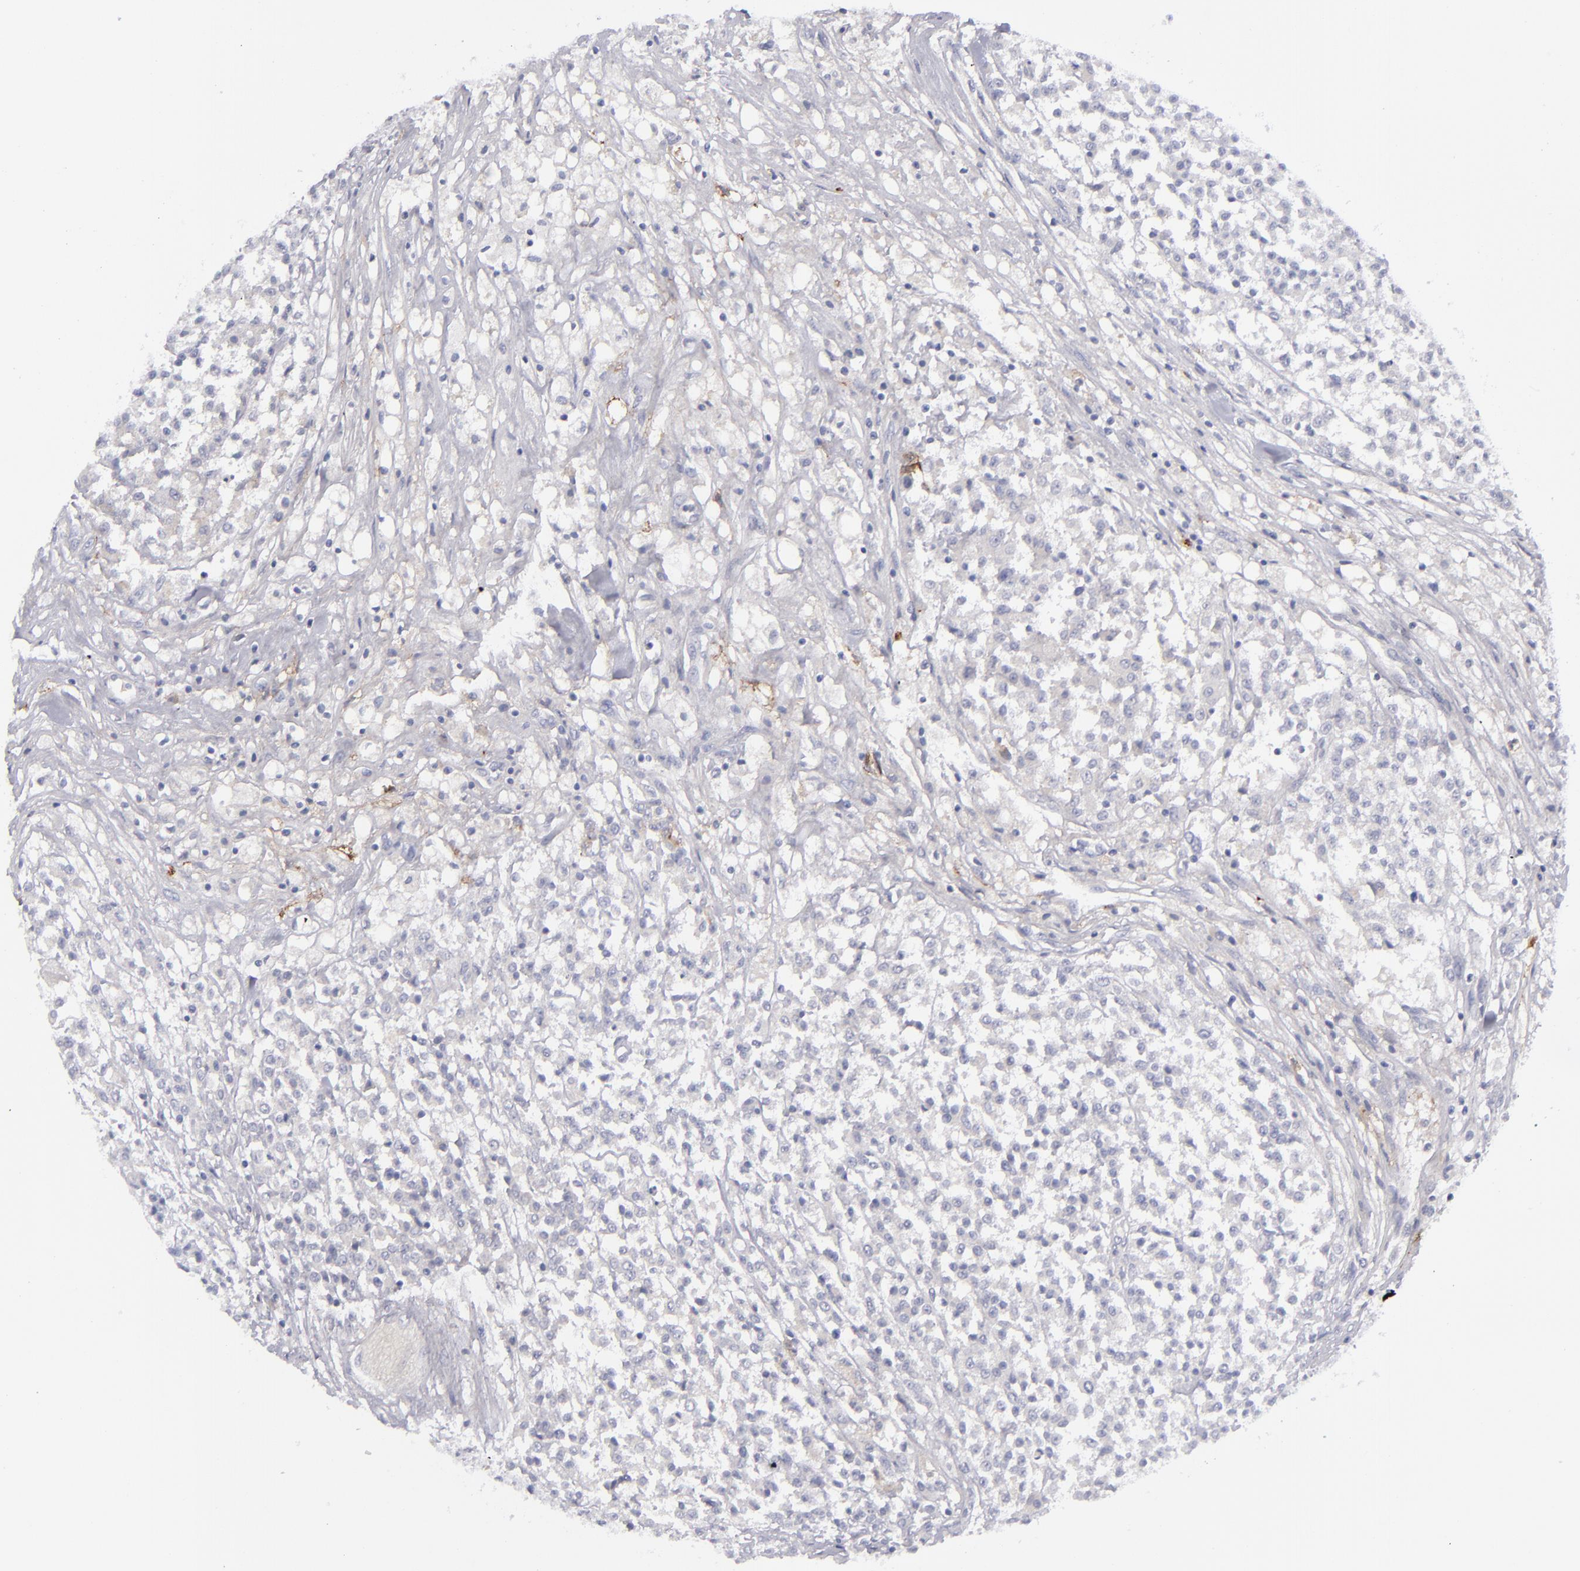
{"staining": {"intensity": "negative", "quantity": "none", "location": "none"}, "tissue": "testis cancer", "cell_type": "Tumor cells", "image_type": "cancer", "snomed": [{"axis": "morphology", "description": "Seminoma, NOS"}, {"axis": "topography", "description": "Testis"}], "caption": "IHC of seminoma (testis) reveals no positivity in tumor cells. (DAB immunohistochemistry, high magnification).", "gene": "ANPEP", "patient": {"sex": "male", "age": 59}}